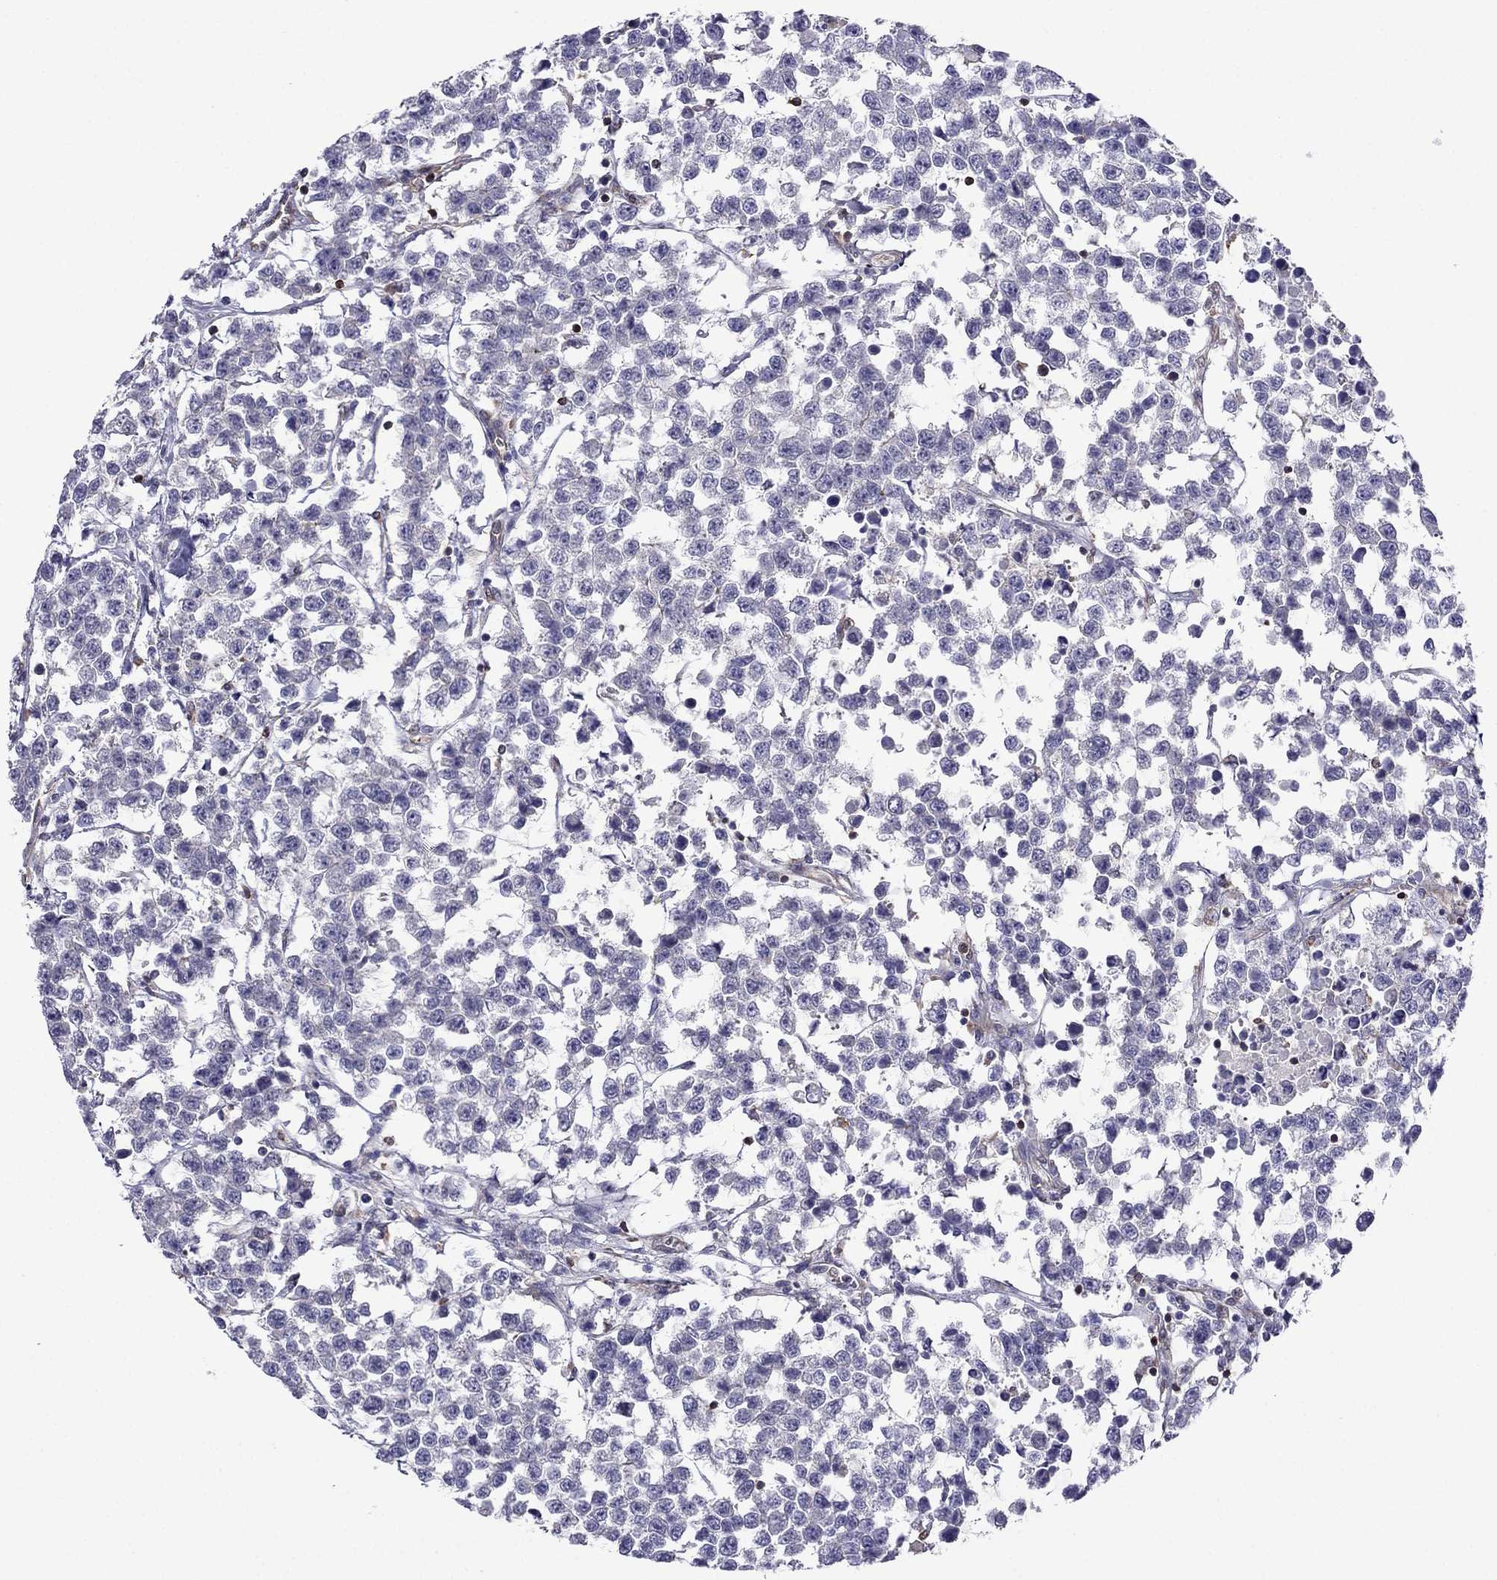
{"staining": {"intensity": "negative", "quantity": "none", "location": "none"}, "tissue": "testis cancer", "cell_type": "Tumor cells", "image_type": "cancer", "snomed": [{"axis": "morphology", "description": "Seminoma, NOS"}, {"axis": "topography", "description": "Testis"}], "caption": "The micrograph reveals no significant expression in tumor cells of seminoma (testis).", "gene": "GNAL", "patient": {"sex": "male", "age": 59}}